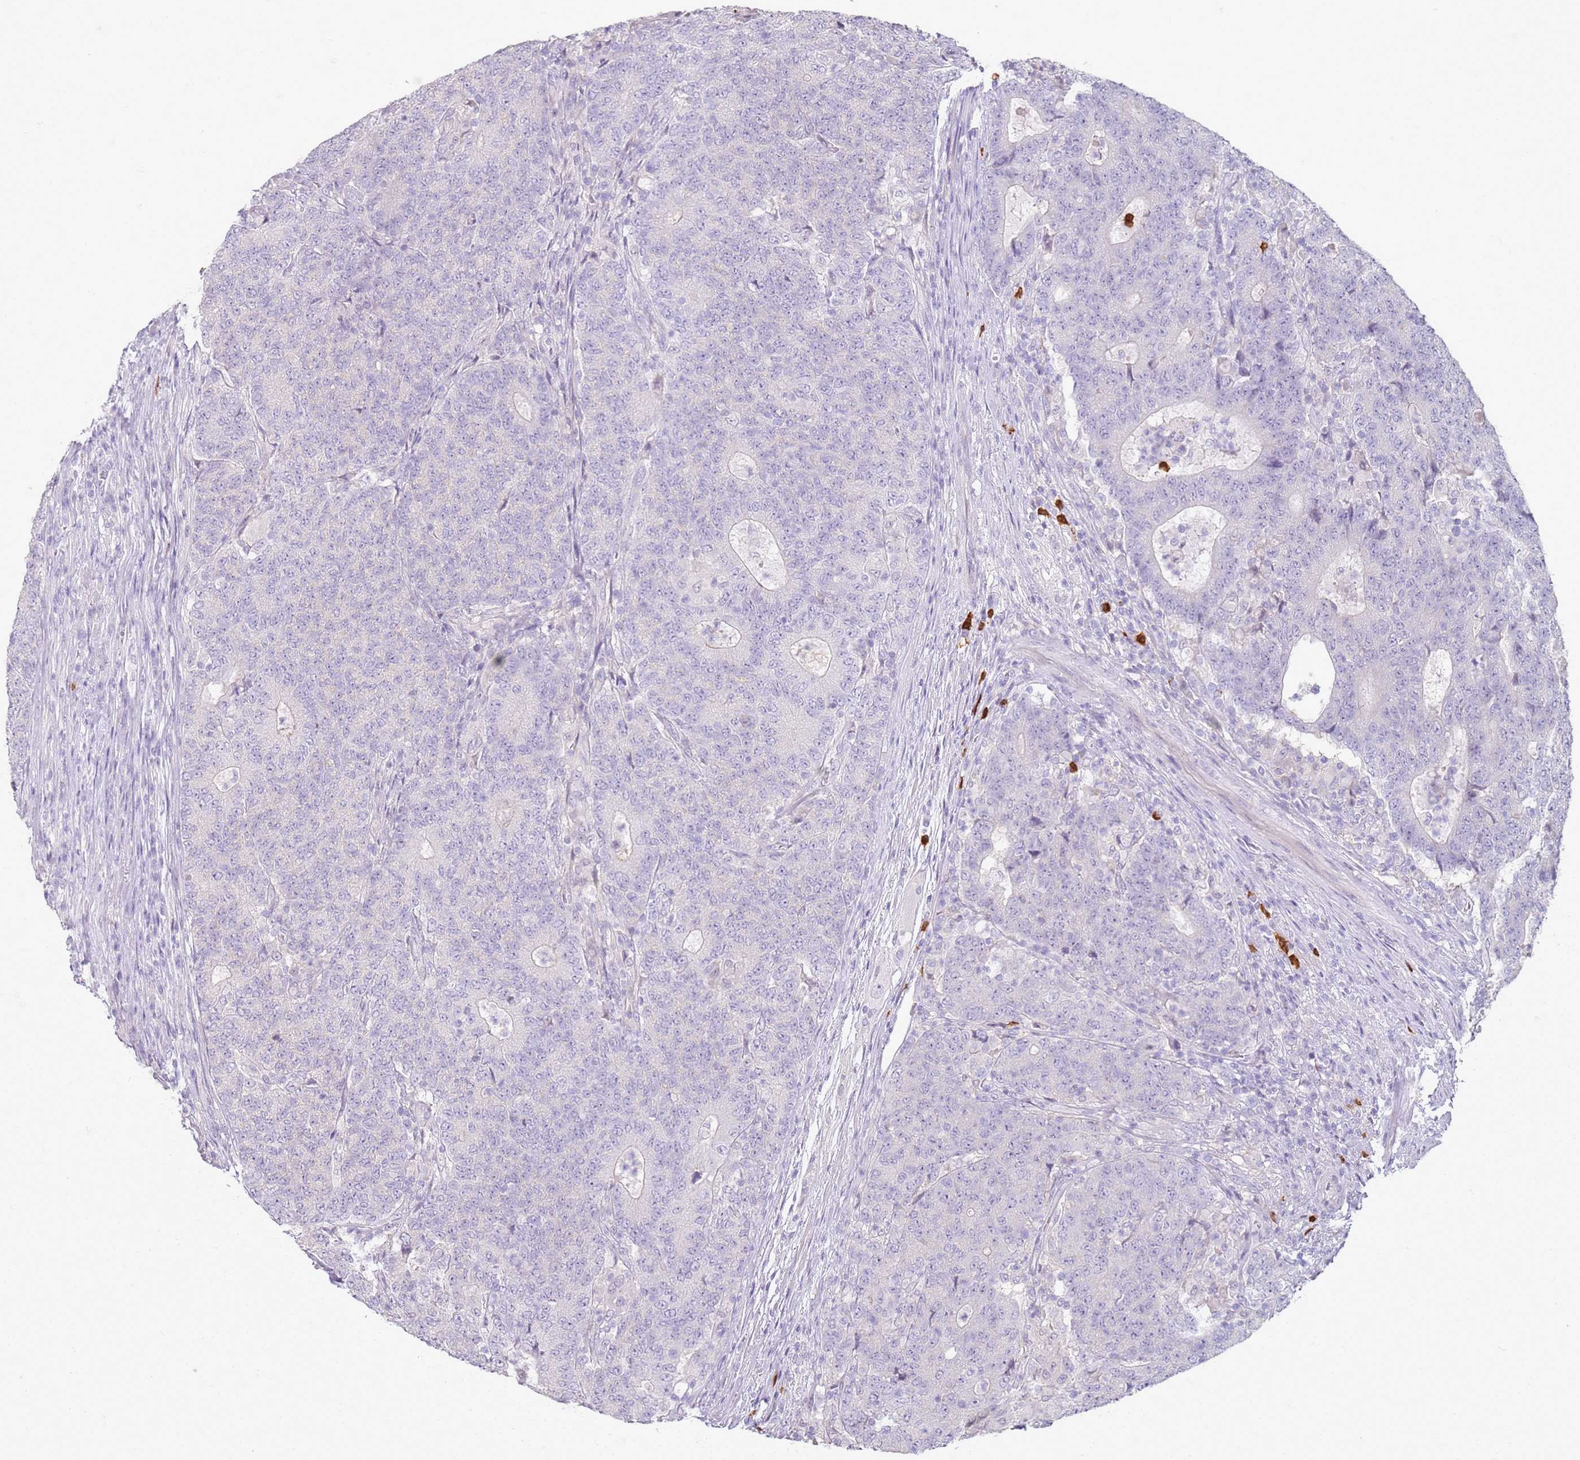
{"staining": {"intensity": "negative", "quantity": "none", "location": "none"}, "tissue": "colorectal cancer", "cell_type": "Tumor cells", "image_type": "cancer", "snomed": [{"axis": "morphology", "description": "Adenocarcinoma, NOS"}, {"axis": "topography", "description": "Colon"}], "caption": "The image reveals no staining of tumor cells in colorectal adenocarcinoma. The staining was performed using DAB to visualize the protein expression in brown, while the nuclei were stained in blue with hematoxylin (Magnification: 20x).", "gene": "CD40LG", "patient": {"sex": "female", "age": 75}}